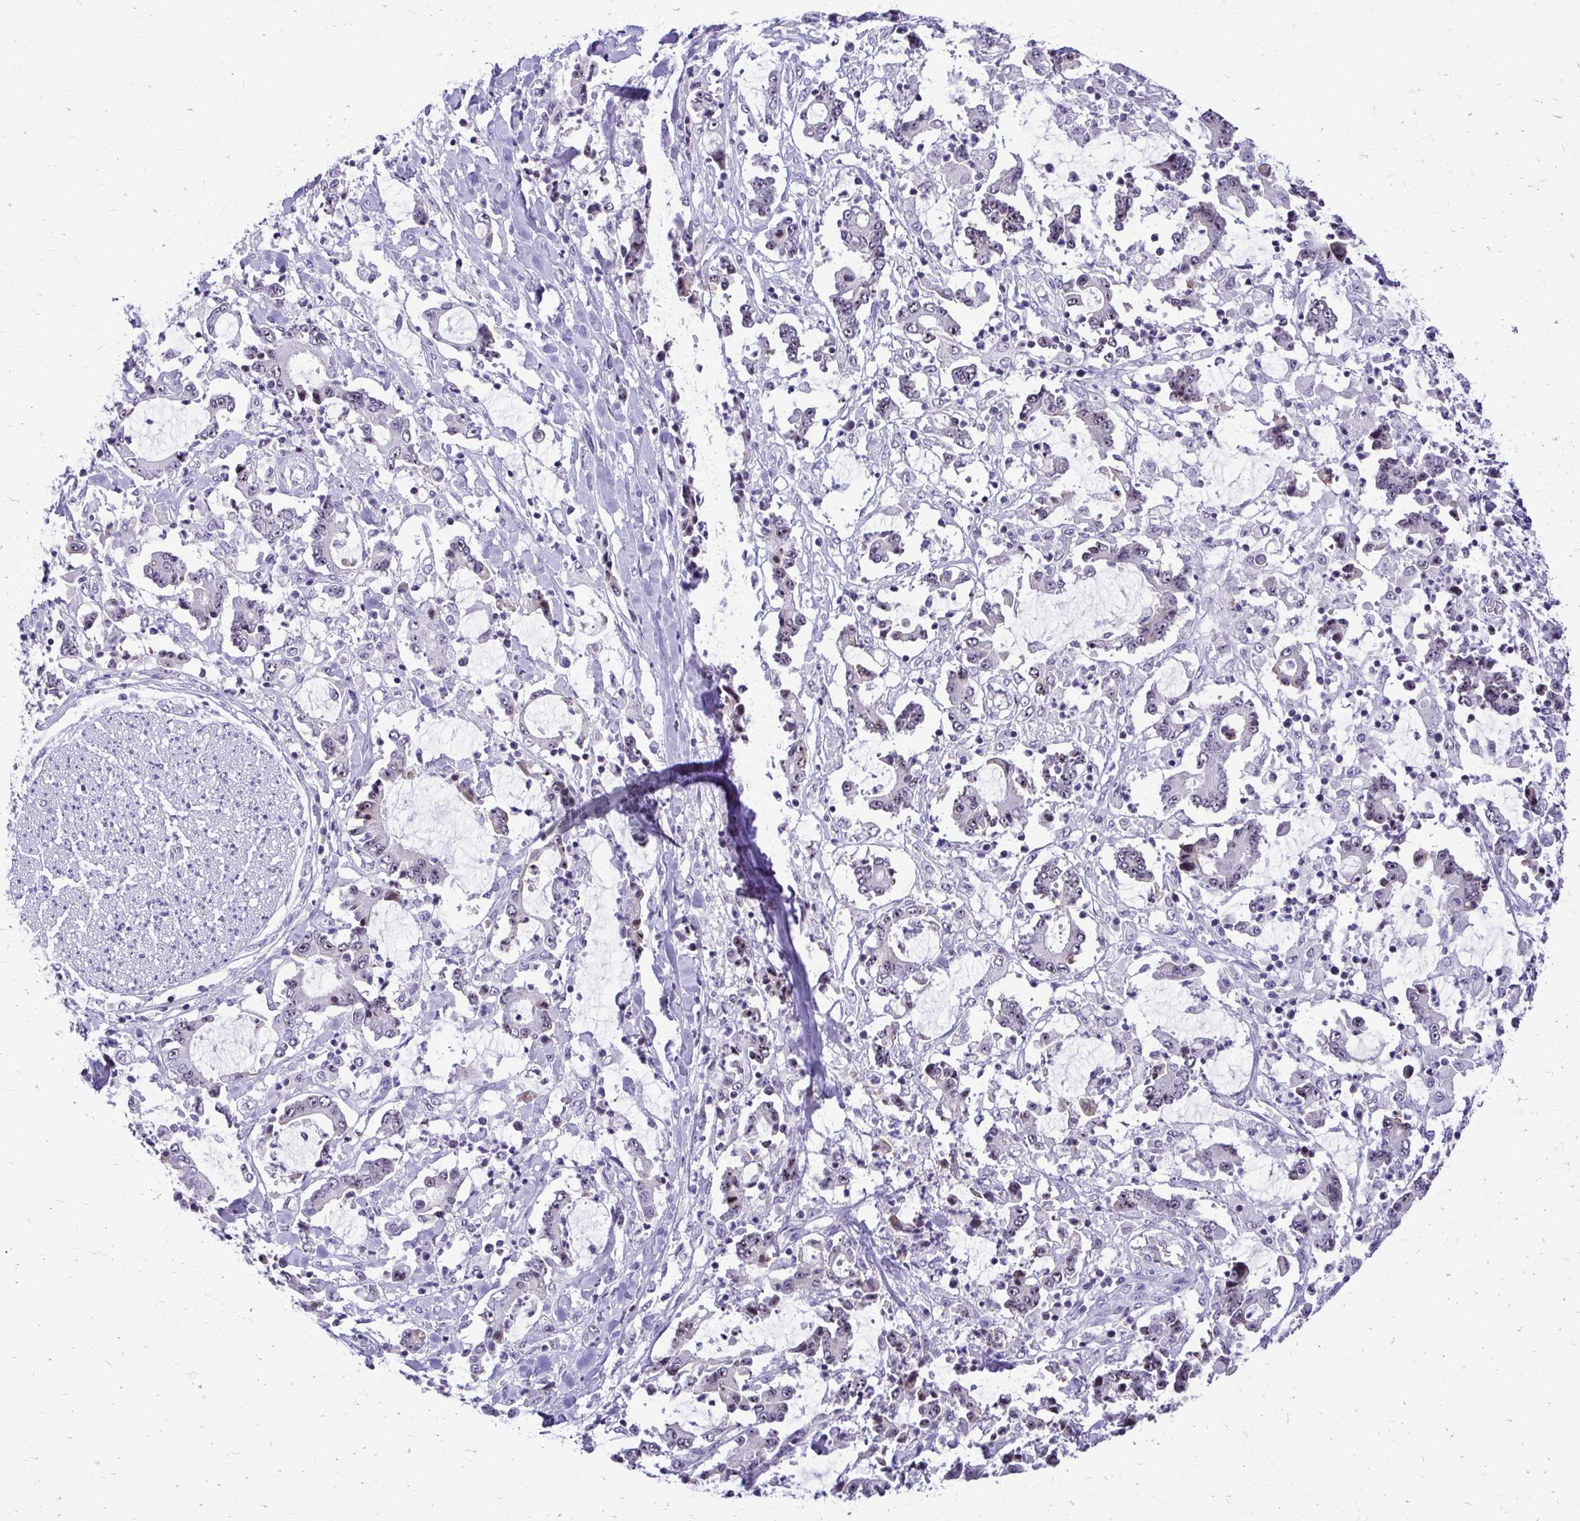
{"staining": {"intensity": "weak", "quantity": "<25%", "location": "nuclear"}, "tissue": "stomach cancer", "cell_type": "Tumor cells", "image_type": "cancer", "snomed": [{"axis": "morphology", "description": "Adenocarcinoma, NOS"}, {"axis": "topography", "description": "Stomach, upper"}], "caption": "A high-resolution image shows immunohistochemistry (IHC) staining of stomach cancer, which shows no significant expression in tumor cells.", "gene": "NIFK", "patient": {"sex": "male", "age": 68}}